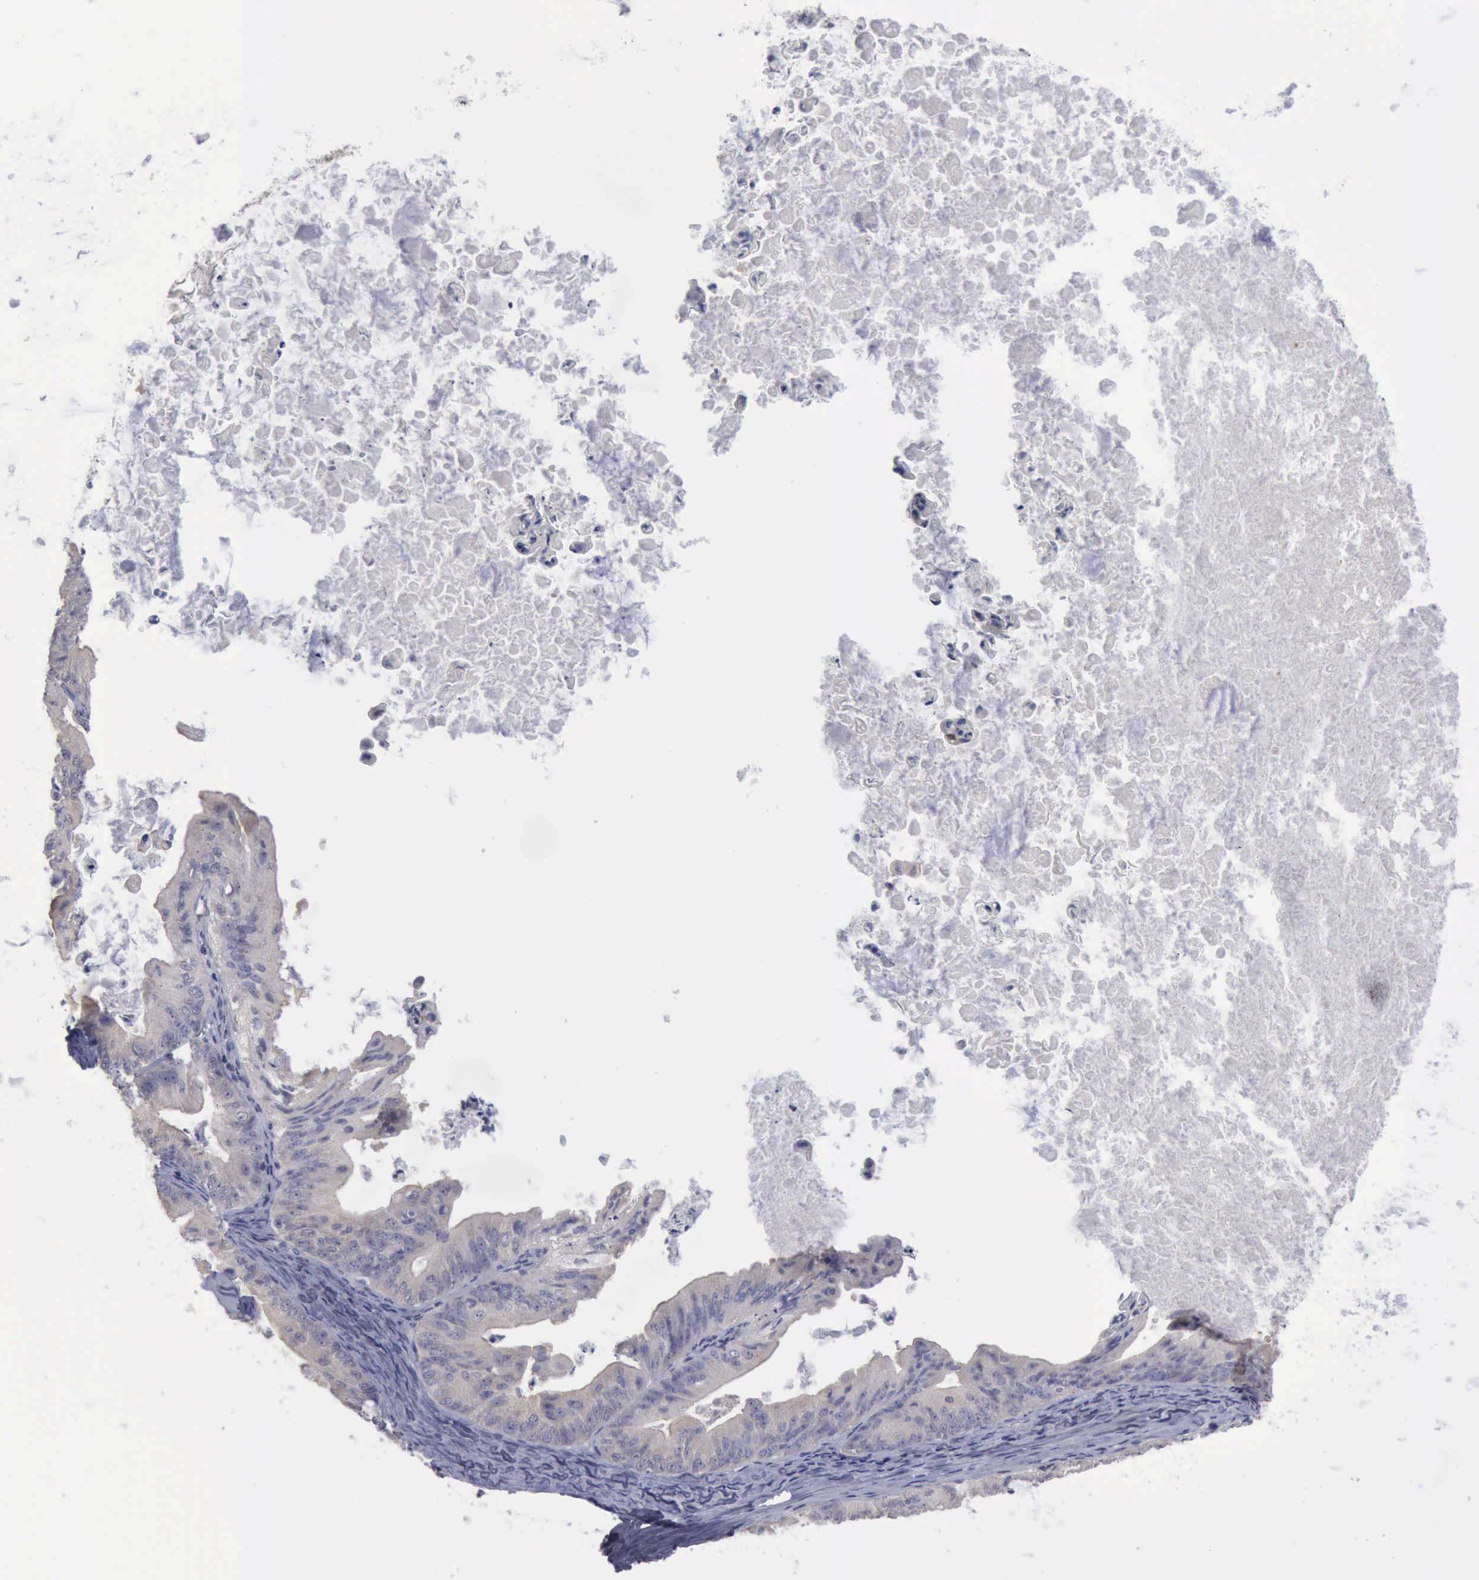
{"staining": {"intensity": "negative", "quantity": "none", "location": "none"}, "tissue": "ovarian cancer", "cell_type": "Tumor cells", "image_type": "cancer", "snomed": [{"axis": "morphology", "description": "Cystadenocarcinoma, mucinous, NOS"}, {"axis": "topography", "description": "Ovary"}], "caption": "This is a micrograph of immunohistochemistry staining of ovarian mucinous cystadenocarcinoma, which shows no positivity in tumor cells. (Immunohistochemistry, brightfield microscopy, high magnification).", "gene": "PHKA1", "patient": {"sex": "female", "age": 37}}